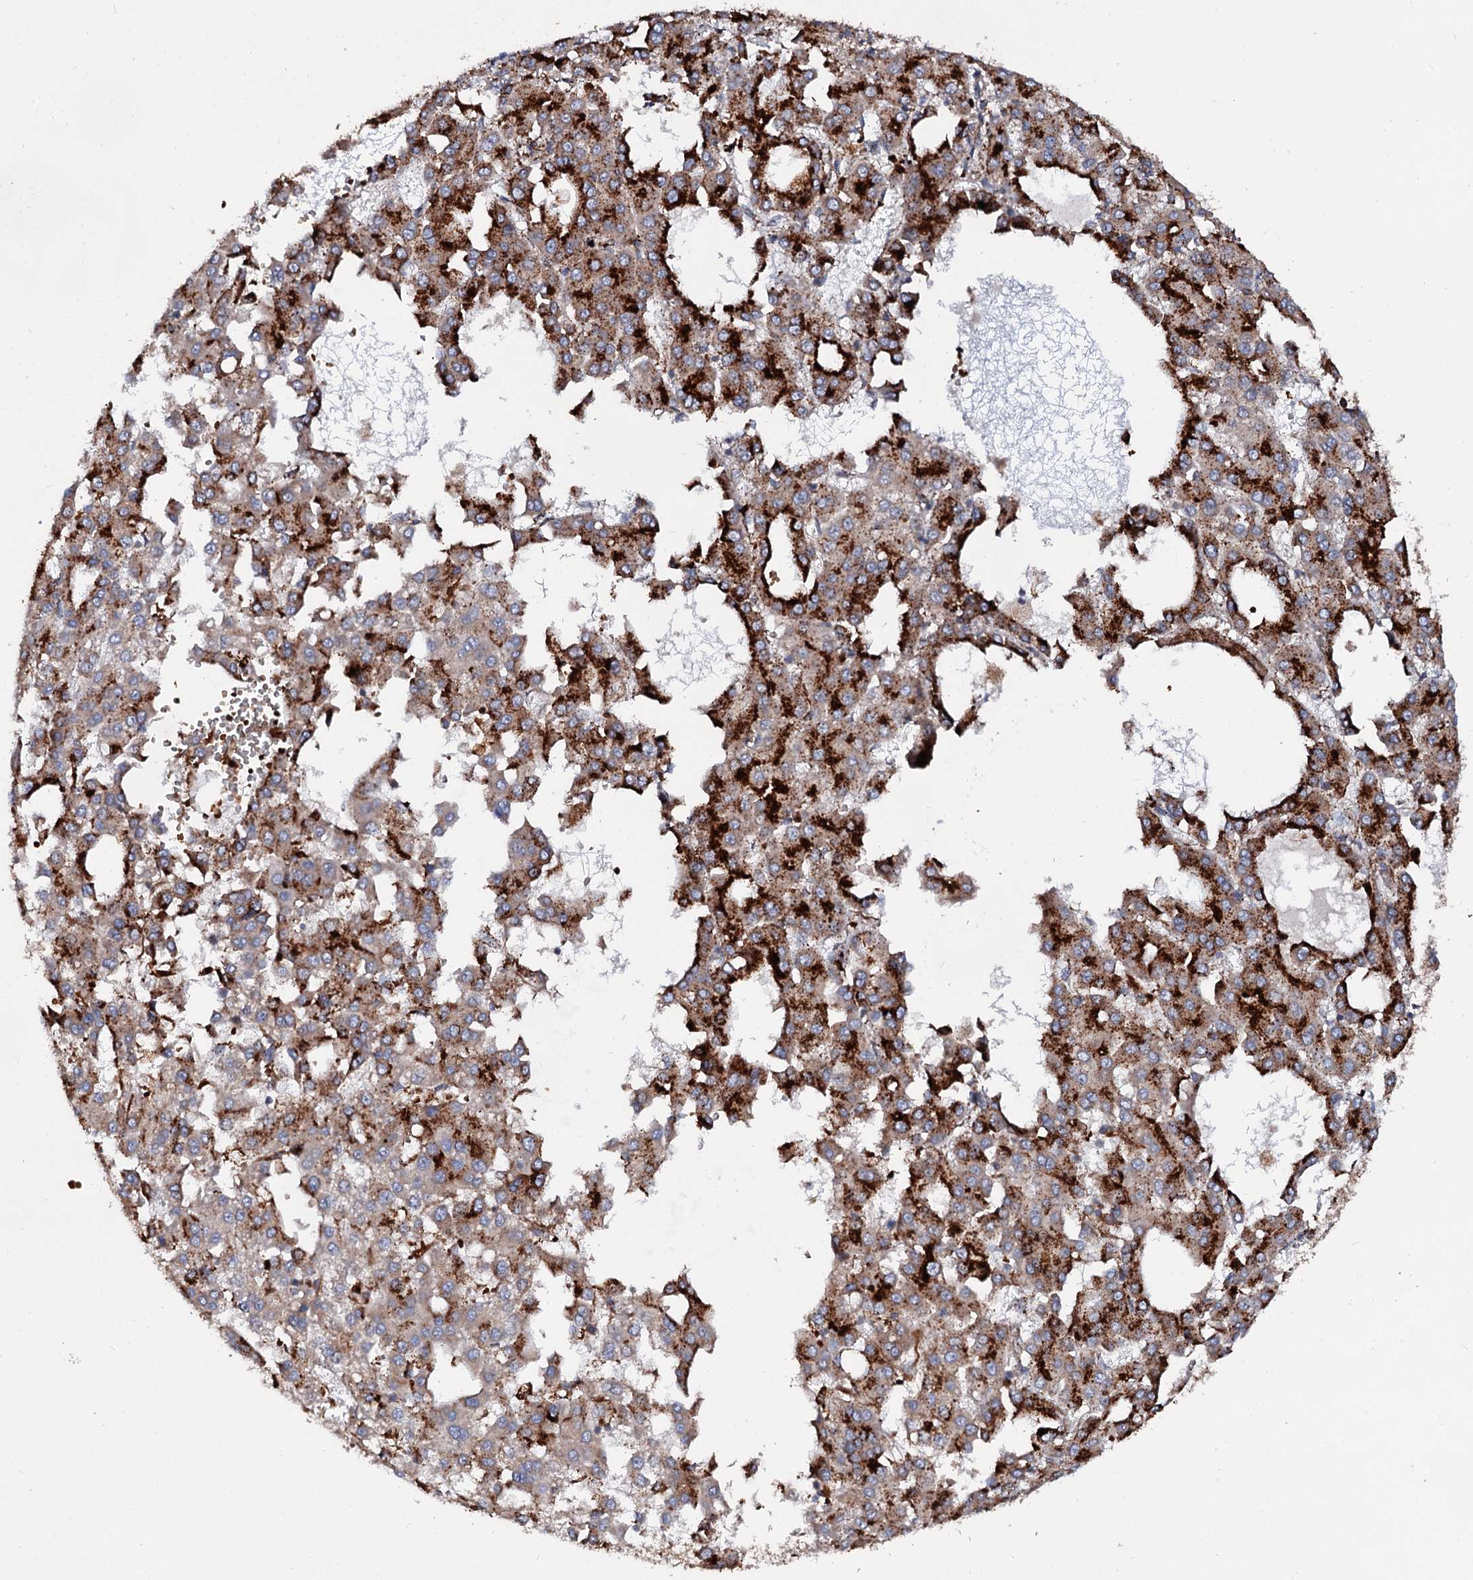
{"staining": {"intensity": "strong", "quantity": ">75%", "location": "cytoplasmic/membranous"}, "tissue": "liver cancer", "cell_type": "Tumor cells", "image_type": "cancer", "snomed": [{"axis": "morphology", "description": "Carcinoma, Hepatocellular, NOS"}, {"axis": "topography", "description": "Liver"}], "caption": "This micrograph demonstrates liver cancer (hepatocellular carcinoma) stained with immunohistochemistry to label a protein in brown. The cytoplasmic/membranous of tumor cells show strong positivity for the protein. Nuclei are counter-stained blue.", "gene": "GBA1", "patient": {"sex": "male", "age": 47}}